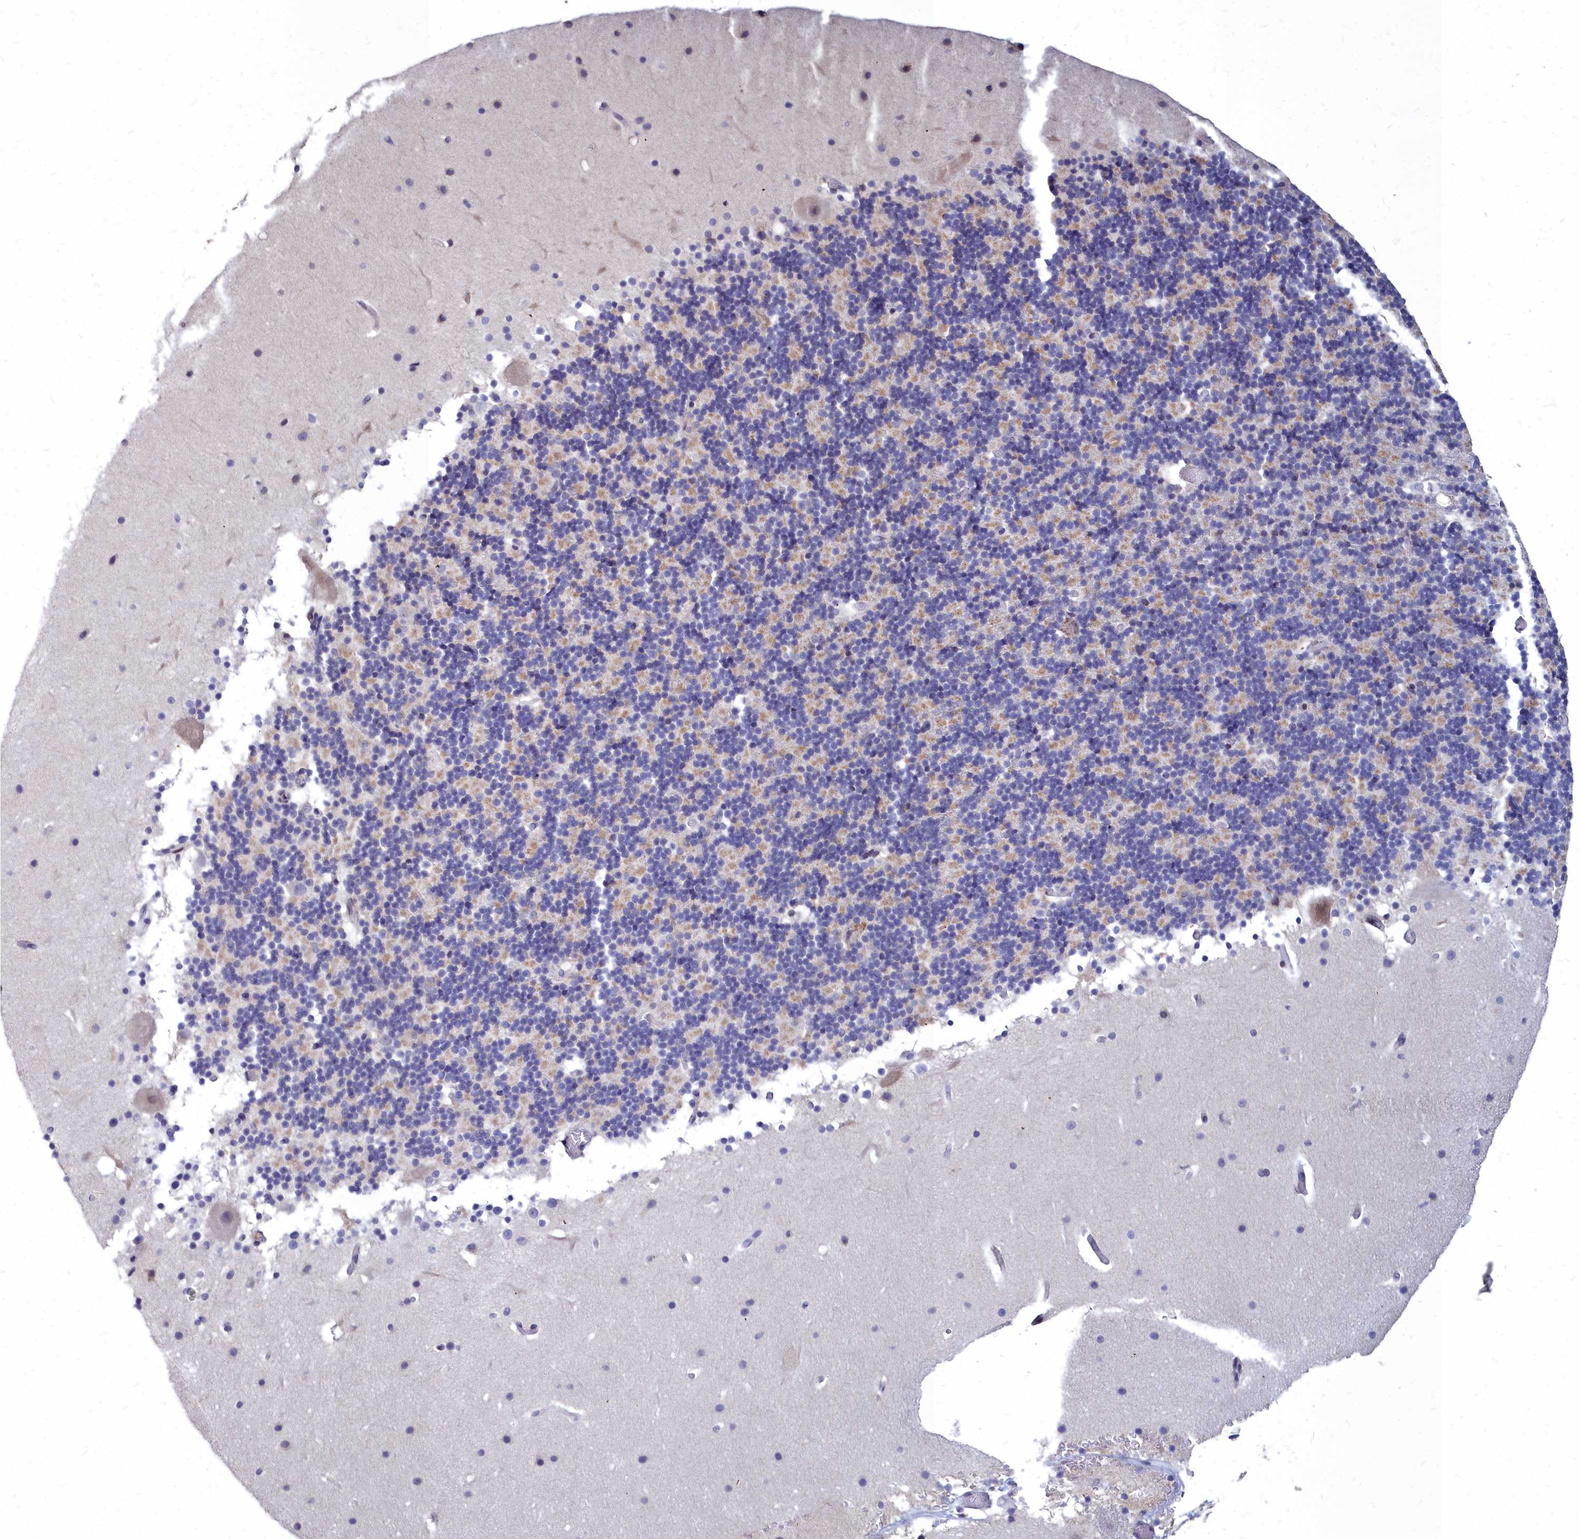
{"staining": {"intensity": "weak", "quantity": "25%-75%", "location": "cytoplasmic/membranous"}, "tissue": "cerebellum", "cell_type": "Cells in granular layer", "image_type": "normal", "snomed": [{"axis": "morphology", "description": "Normal tissue, NOS"}, {"axis": "topography", "description": "Cerebellum"}], "caption": "Cerebellum stained with immunohistochemistry shows weak cytoplasmic/membranous staining in about 25%-75% of cells in granular layer. (brown staining indicates protein expression, while blue staining denotes nuclei).", "gene": "NOXA1", "patient": {"sex": "male", "age": 57}}